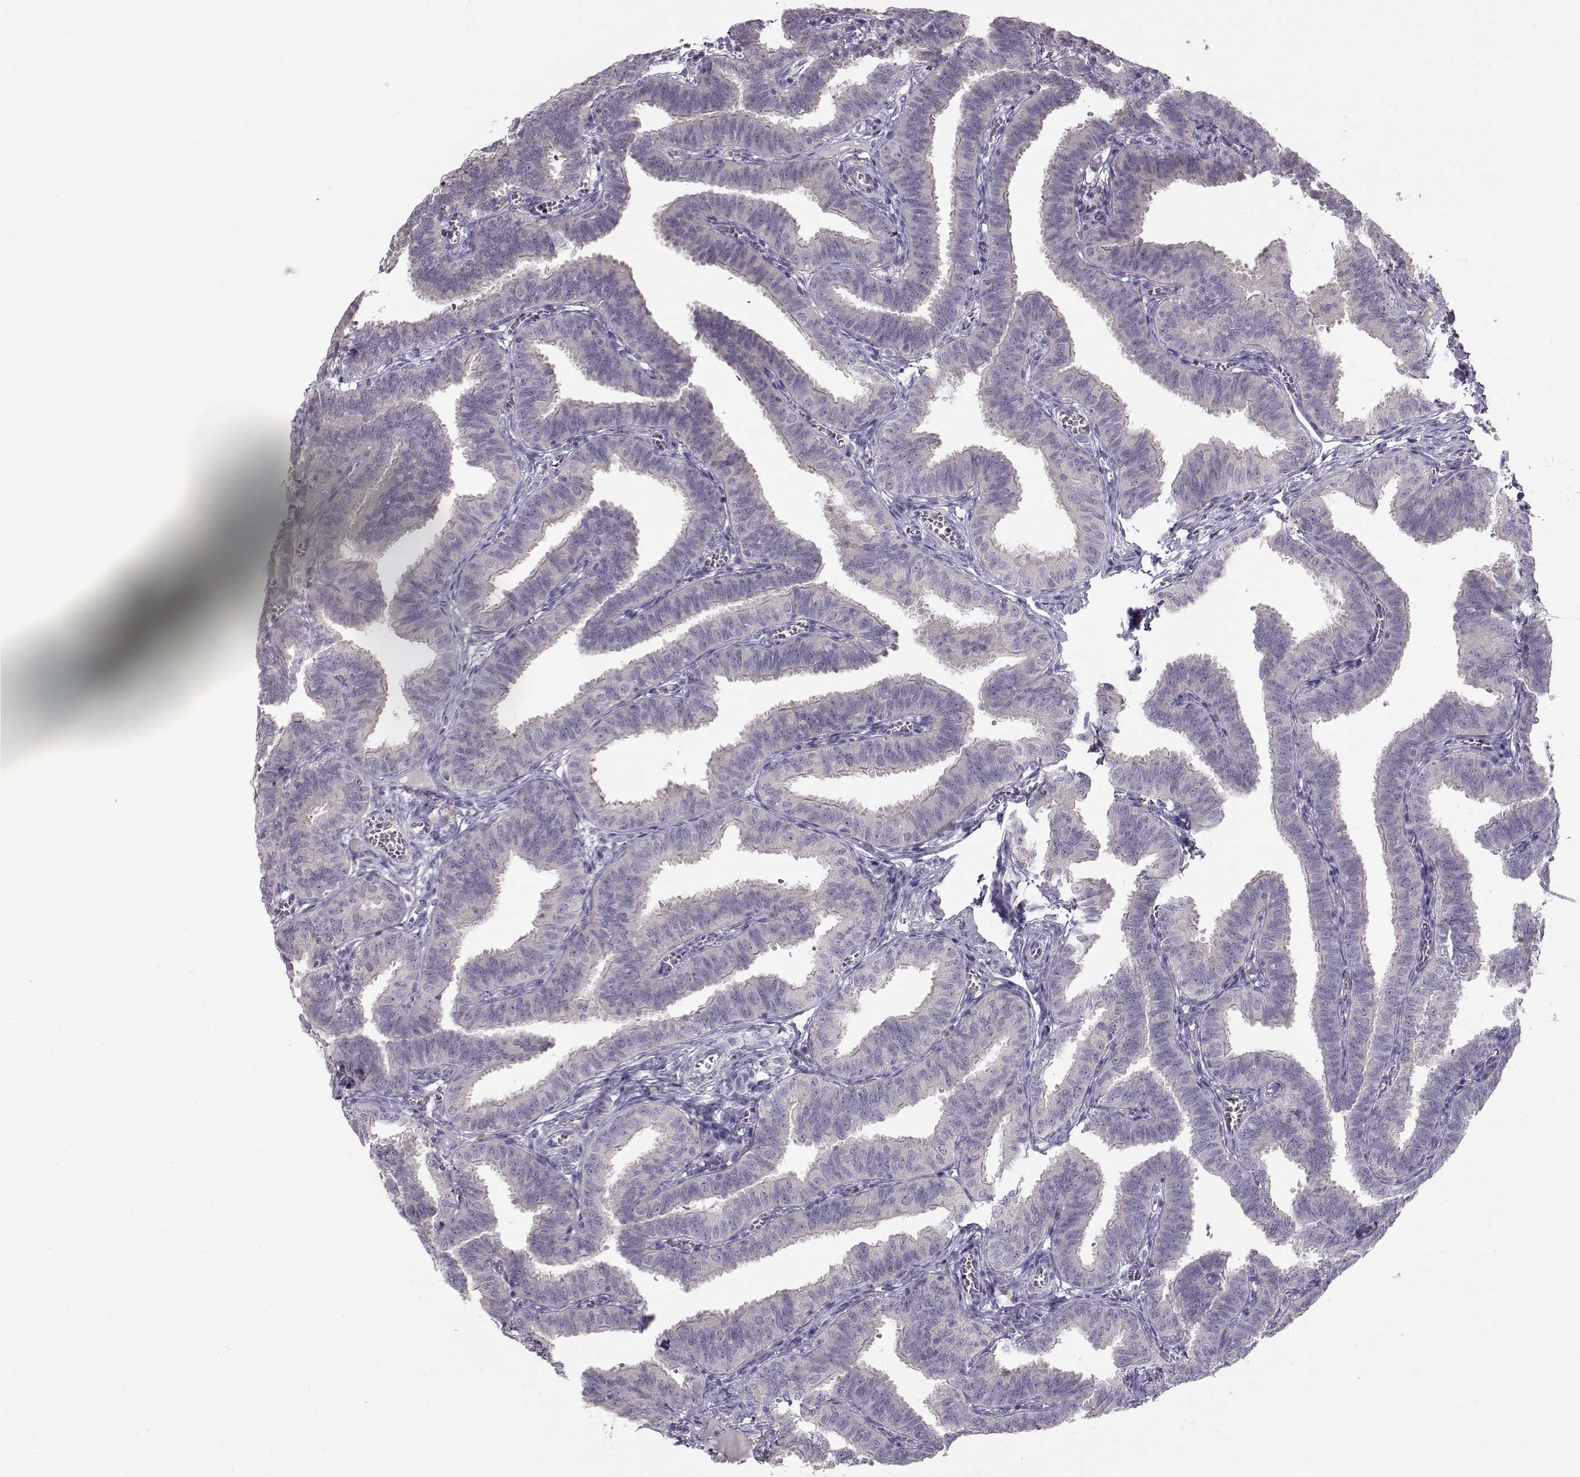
{"staining": {"intensity": "negative", "quantity": "none", "location": "none"}, "tissue": "fallopian tube", "cell_type": "Glandular cells", "image_type": "normal", "snomed": [{"axis": "morphology", "description": "Normal tissue, NOS"}, {"axis": "topography", "description": "Fallopian tube"}], "caption": "This micrograph is of unremarkable fallopian tube stained with immunohistochemistry to label a protein in brown with the nuclei are counter-stained blue. There is no expression in glandular cells.", "gene": "GRK1", "patient": {"sex": "female", "age": 25}}